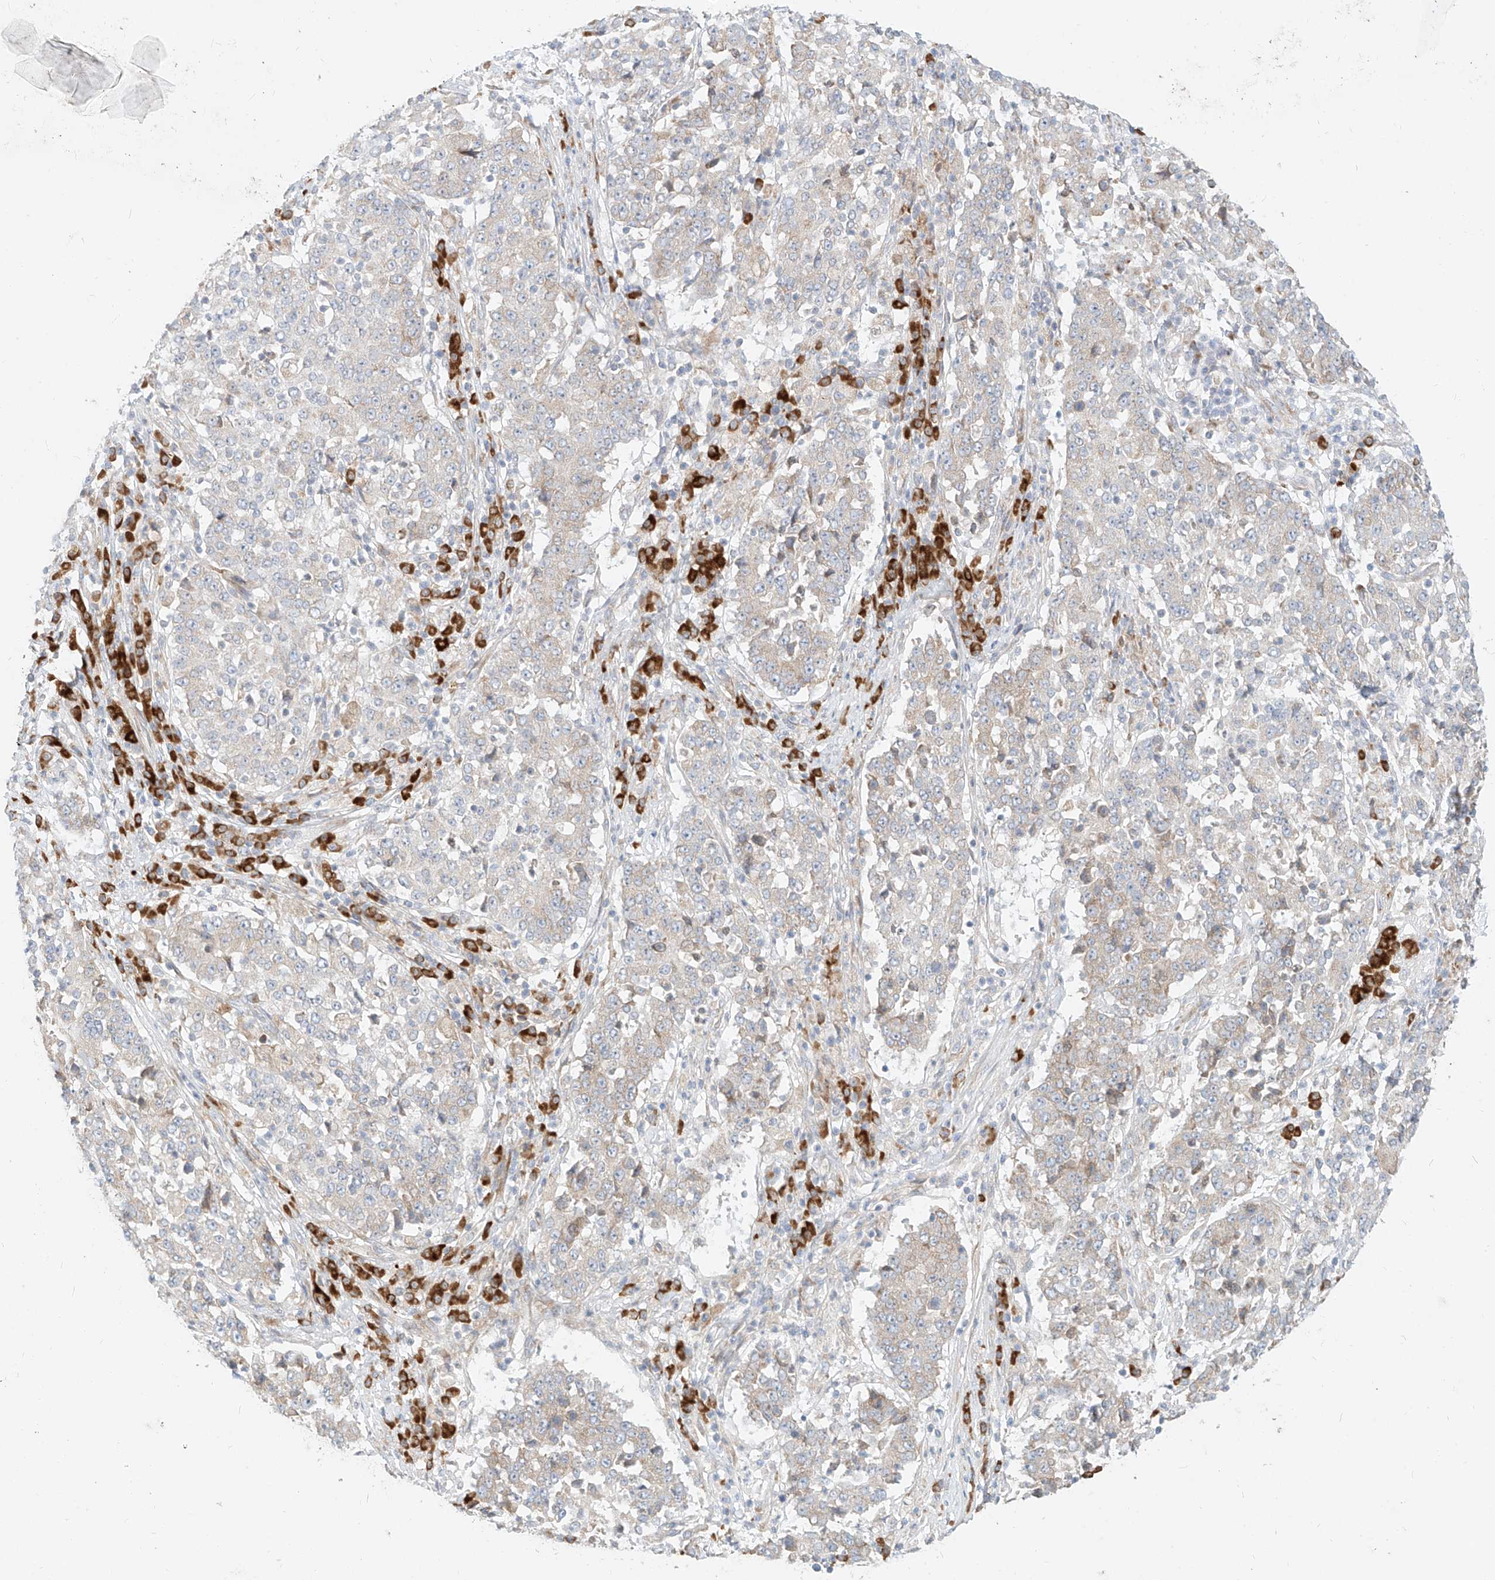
{"staining": {"intensity": "weak", "quantity": ">75%", "location": "cytoplasmic/membranous"}, "tissue": "stomach cancer", "cell_type": "Tumor cells", "image_type": "cancer", "snomed": [{"axis": "morphology", "description": "Adenocarcinoma, NOS"}, {"axis": "topography", "description": "Stomach"}], "caption": "IHC photomicrograph of neoplastic tissue: stomach cancer (adenocarcinoma) stained using IHC displays low levels of weak protein expression localized specifically in the cytoplasmic/membranous of tumor cells, appearing as a cytoplasmic/membranous brown color.", "gene": "STT3A", "patient": {"sex": "male", "age": 59}}